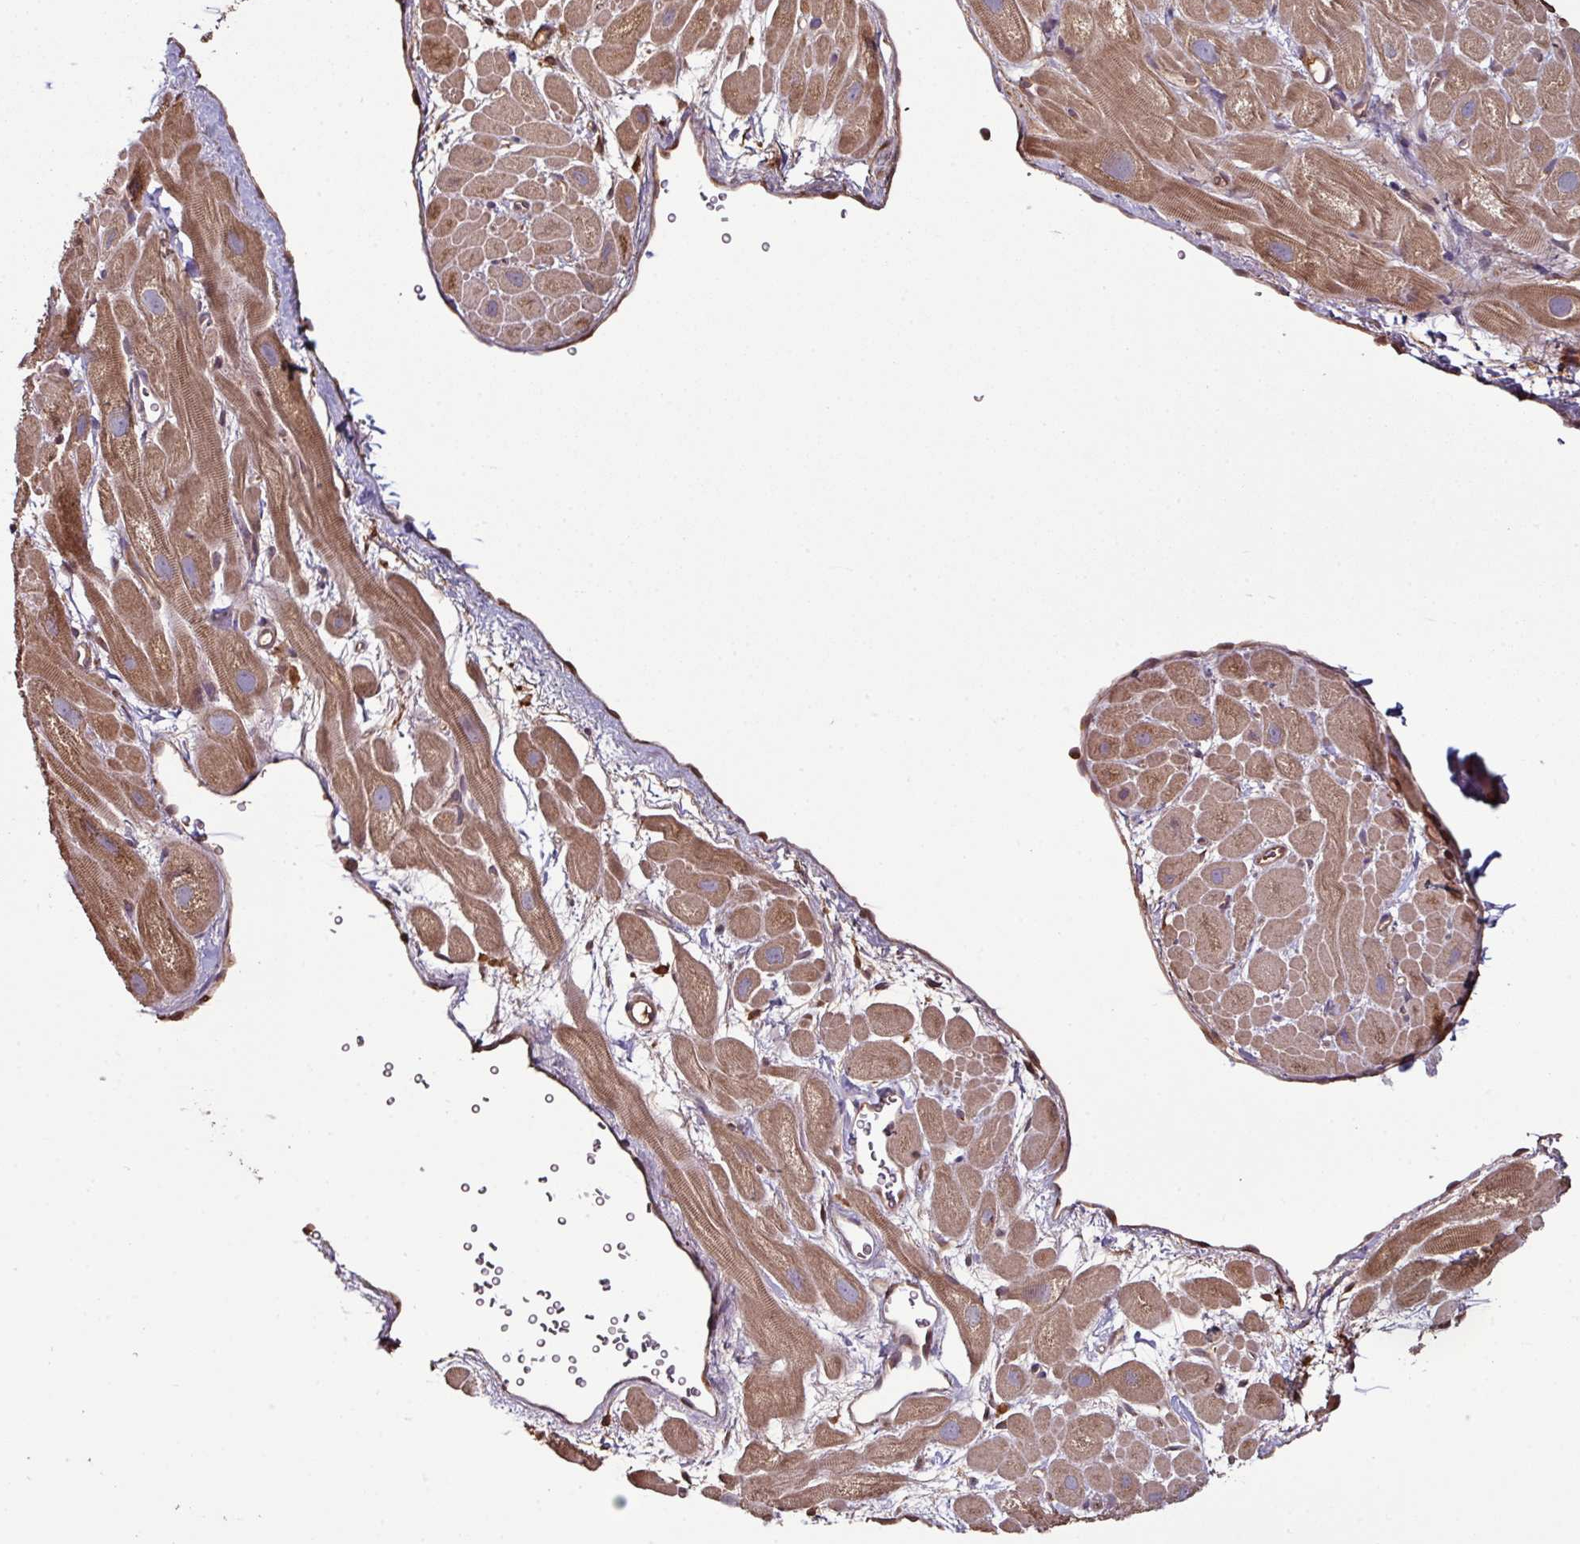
{"staining": {"intensity": "moderate", "quantity": ">75%", "location": "cytoplasmic/membranous"}, "tissue": "heart muscle", "cell_type": "Cardiomyocytes", "image_type": "normal", "snomed": [{"axis": "morphology", "description": "Normal tissue, NOS"}, {"axis": "topography", "description": "Heart"}], "caption": "High-magnification brightfield microscopy of normal heart muscle stained with DAB (3,3'-diaminobenzidine) (brown) and counterstained with hematoxylin (blue). cardiomyocytes exhibit moderate cytoplasmic/membranous positivity is identified in about>75% of cells. (Stains: DAB in brown, nuclei in blue, Microscopy: brightfield microscopy at high magnification).", "gene": "GNPDA1", "patient": {"sex": "male", "age": 49}}